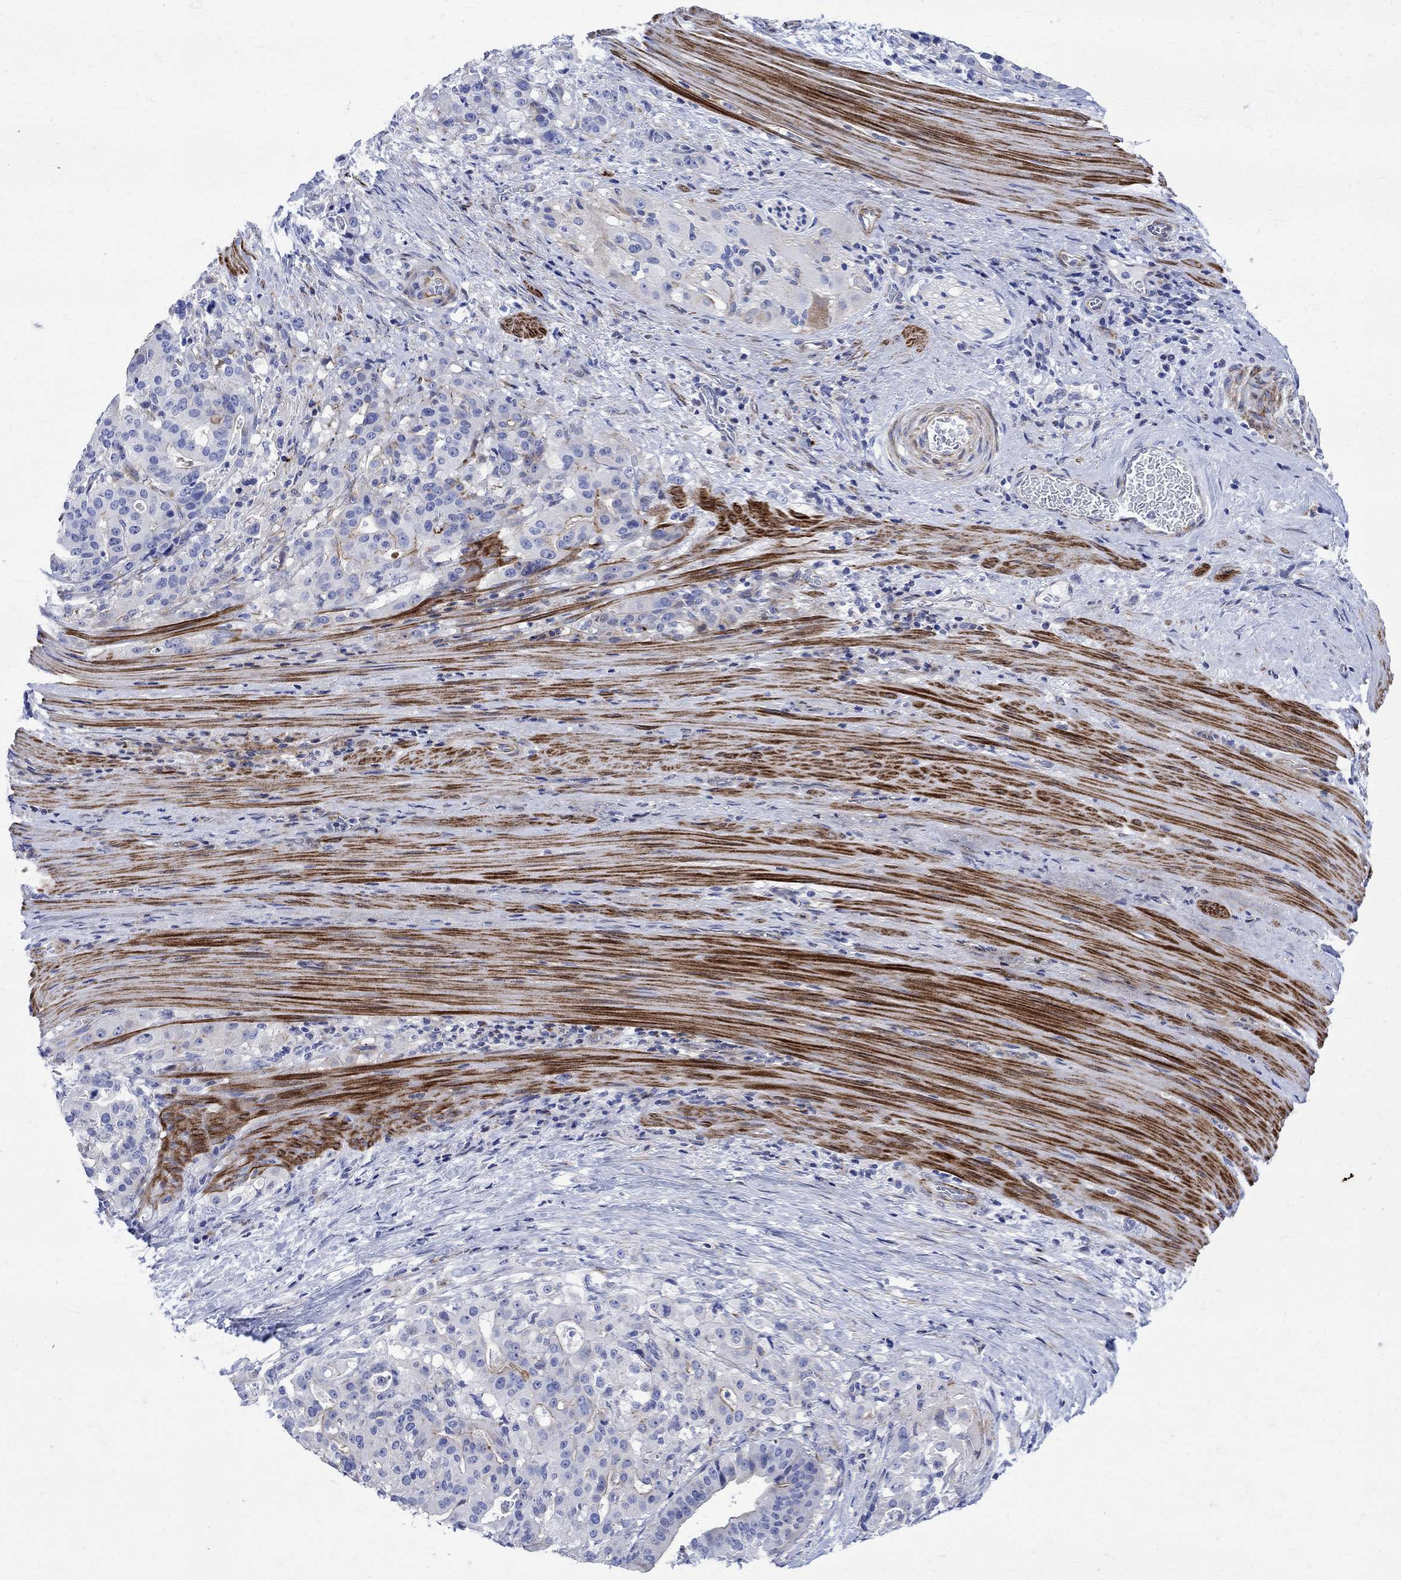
{"staining": {"intensity": "moderate", "quantity": "<25%", "location": "cytoplasmic/membranous"}, "tissue": "stomach cancer", "cell_type": "Tumor cells", "image_type": "cancer", "snomed": [{"axis": "morphology", "description": "Adenocarcinoma, NOS"}, {"axis": "topography", "description": "Stomach"}], "caption": "Human stomach cancer (adenocarcinoma) stained for a protein (brown) exhibits moderate cytoplasmic/membranous positive positivity in approximately <25% of tumor cells.", "gene": "PARVB", "patient": {"sex": "male", "age": 48}}